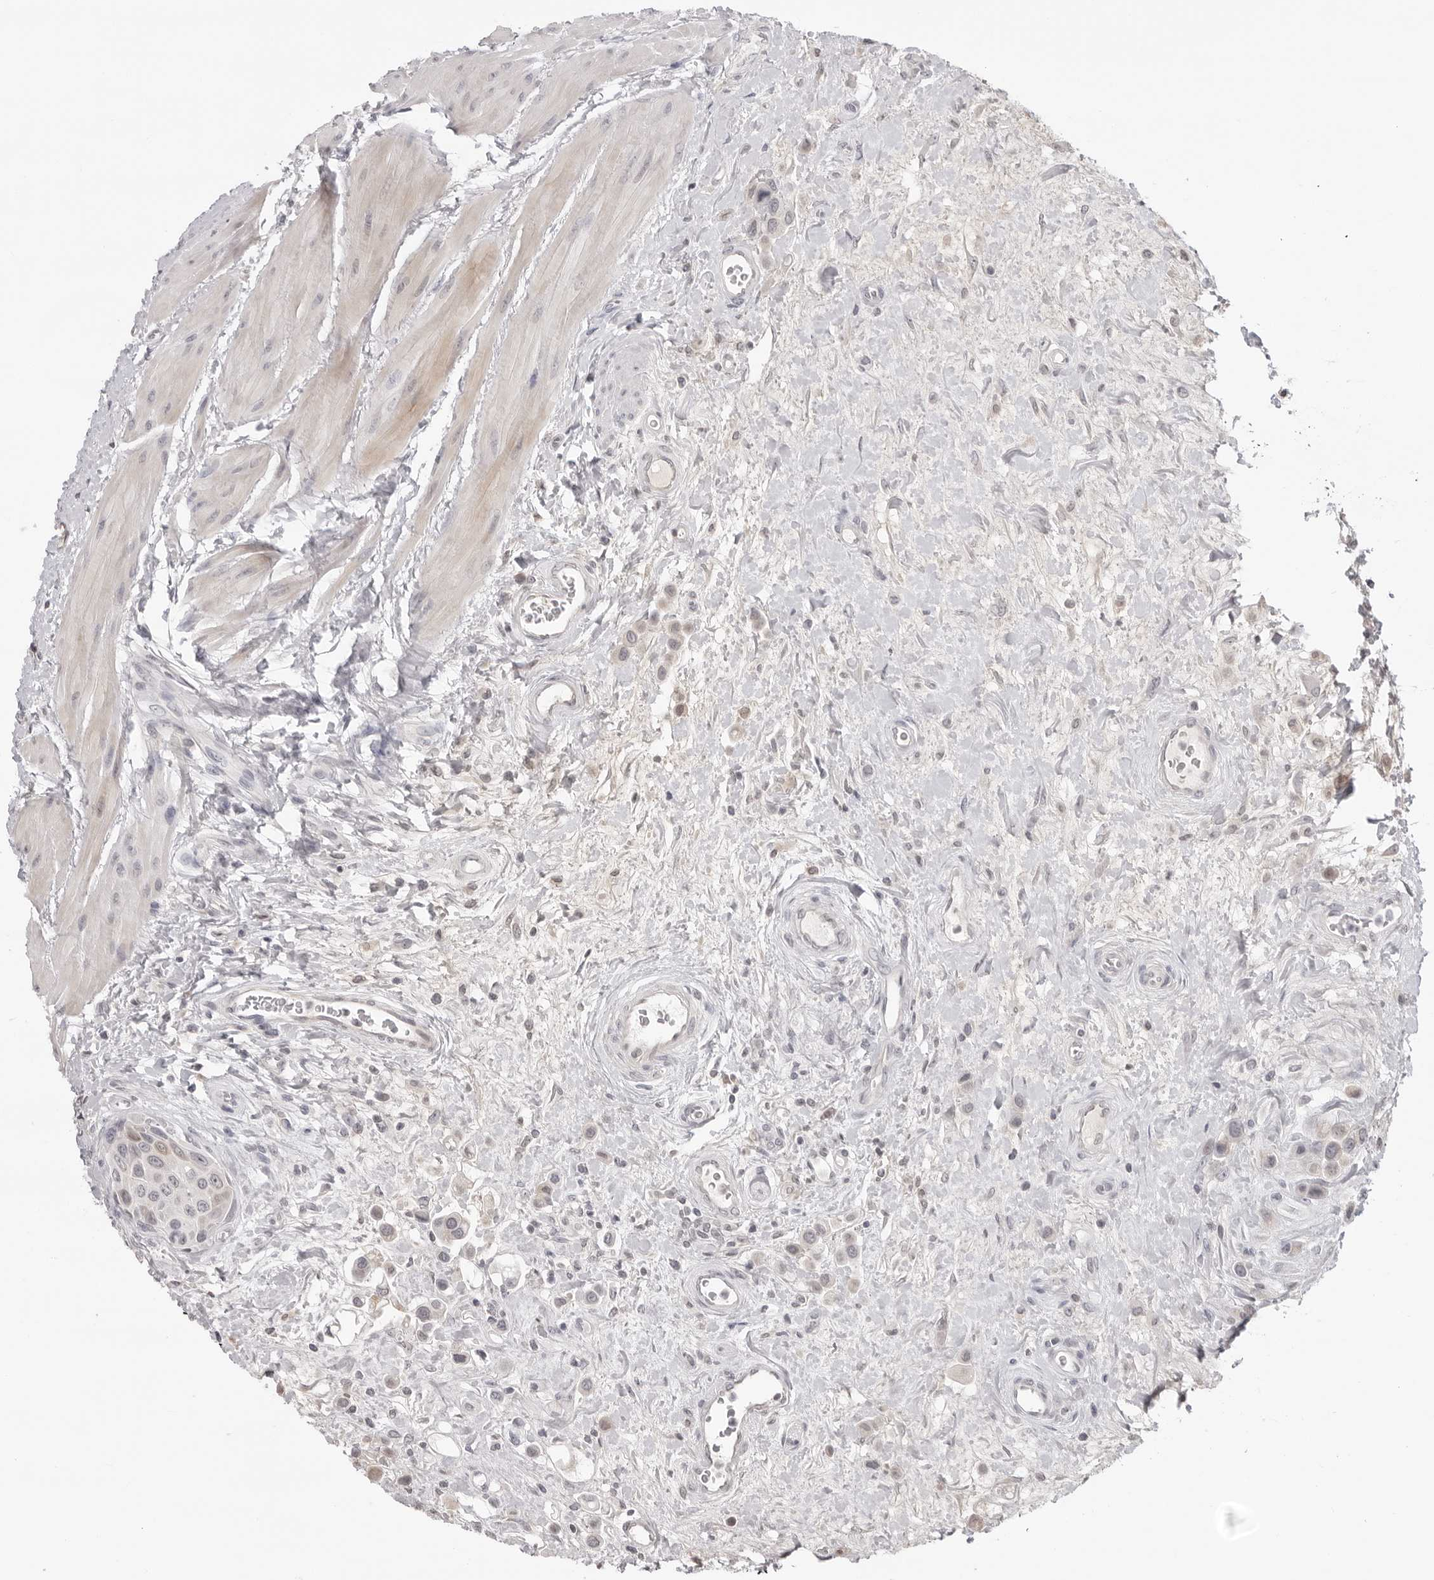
{"staining": {"intensity": "negative", "quantity": "none", "location": "none"}, "tissue": "urothelial cancer", "cell_type": "Tumor cells", "image_type": "cancer", "snomed": [{"axis": "morphology", "description": "Urothelial carcinoma, High grade"}, {"axis": "topography", "description": "Urinary bladder"}], "caption": "The immunohistochemistry (IHC) image has no significant positivity in tumor cells of urothelial carcinoma (high-grade) tissue.", "gene": "ACP6", "patient": {"sex": "male", "age": 50}}